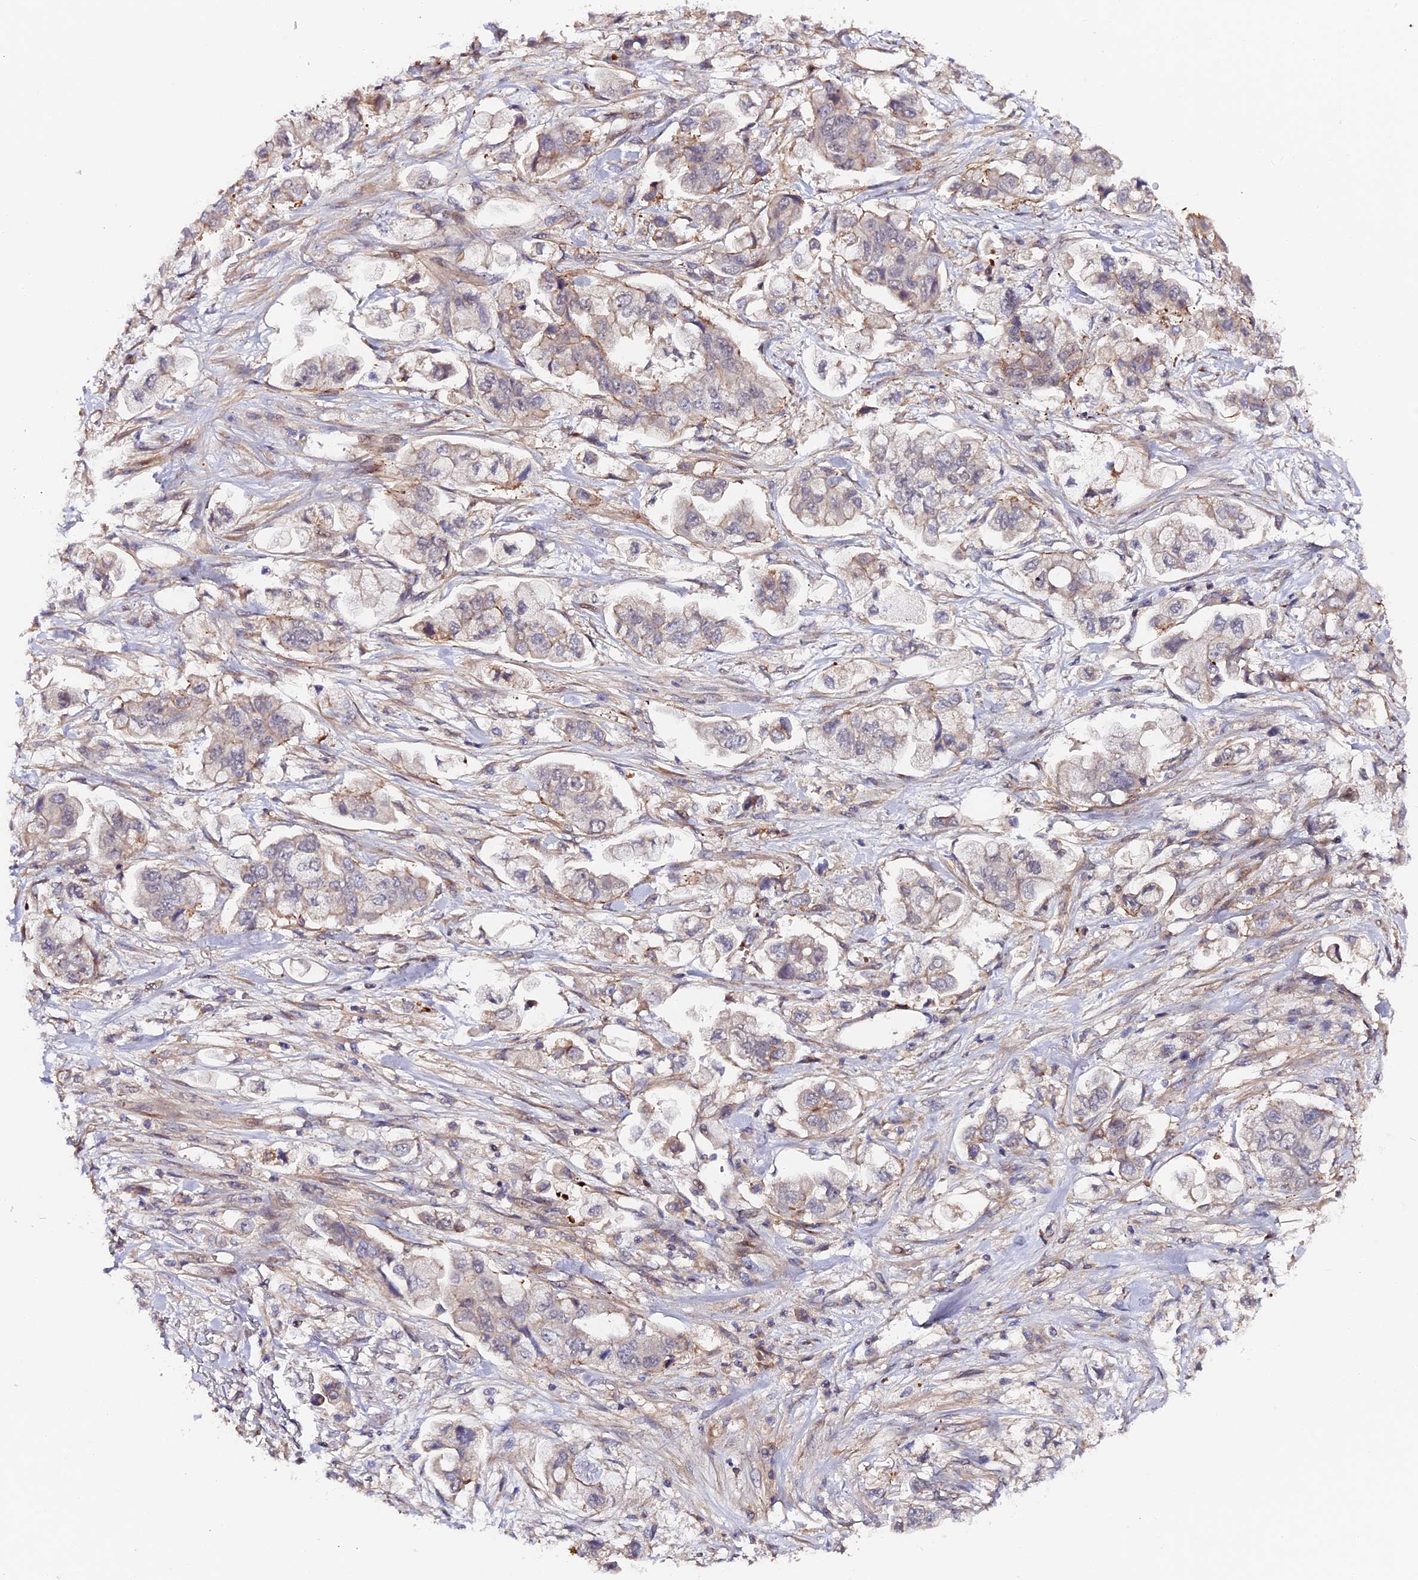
{"staining": {"intensity": "weak", "quantity": "25%-75%", "location": "cytoplasmic/membranous"}, "tissue": "stomach cancer", "cell_type": "Tumor cells", "image_type": "cancer", "snomed": [{"axis": "morphology", "description": "Adenocarcinoma, NOS"}, {"axis": "topography", "description": "Stomach"}], "caption": "Weak cytoplasmic/membranous protein expression is appreciated in approximately 25%-75% of tumor cells in stomach cancer (adenocarcinoma).", "gene": "MISP3", "patient": {"sex": "male", "age": 62}}